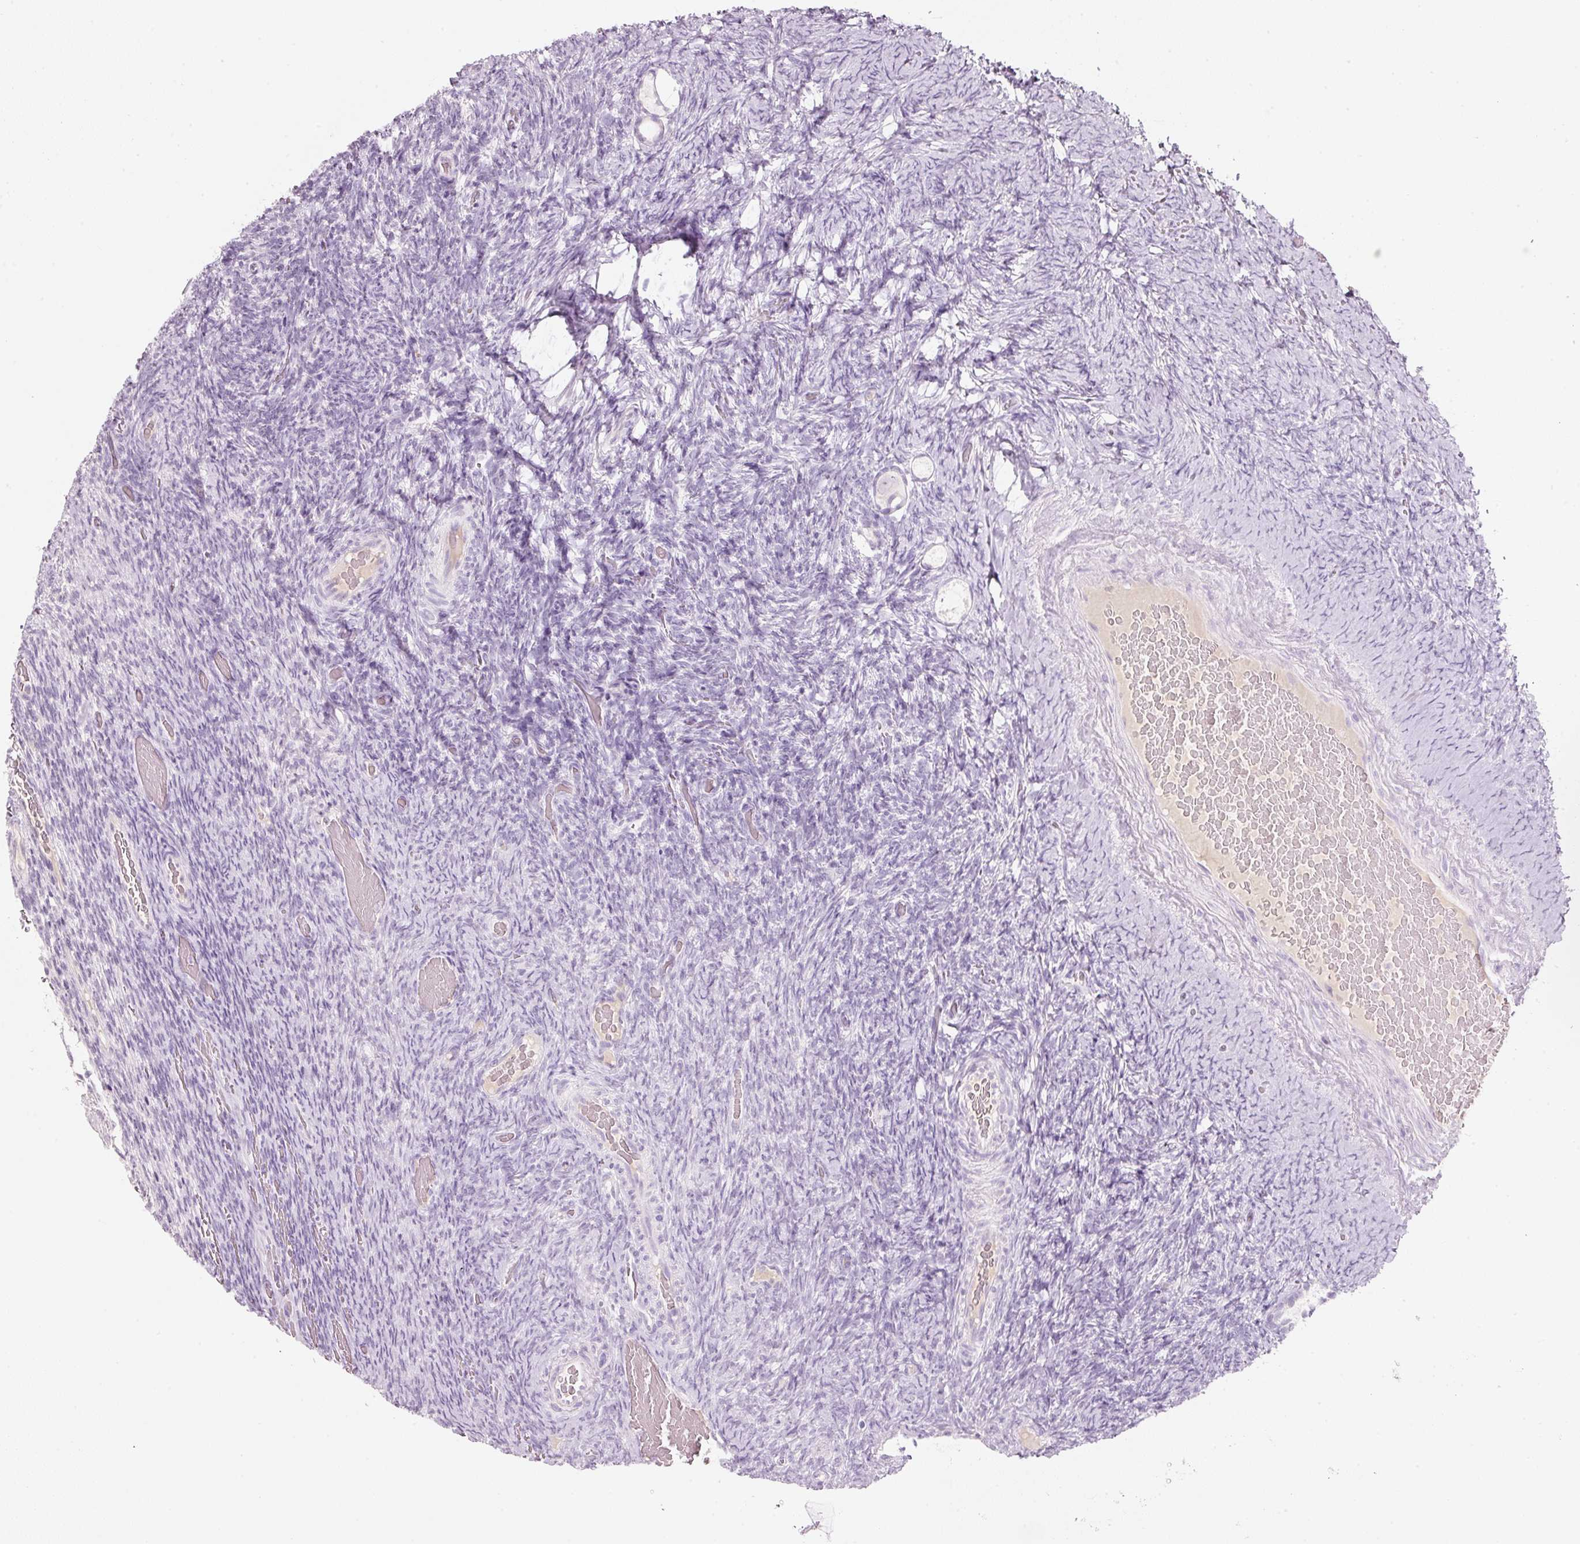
{"staining": {"intensity": "negative", "quantity": "none", "location": "none"}, "tissue": "ovary", "cell_type": "Follicle cells", "image_type": "normal", "snomed": [{"axis": "morphology", "description": "Normal tissue, NOS"}, {"axis": "topography", "description": "Ovary"}], "caption": "This photomicrograph is of unremarkable ovary stained with immunohistochemistry (IHC) to label a protein in brown with the nuclei are counter-stained blue. There is no expression in follicle cells. The staining was performed using DAB to visualize the protein expression in brown, while the nuclei were stained in blue with hematoxylin (Magnification: 20x).", "gene": "ENSG00000206549", "patient": {"sex": "female", "age": 34}}